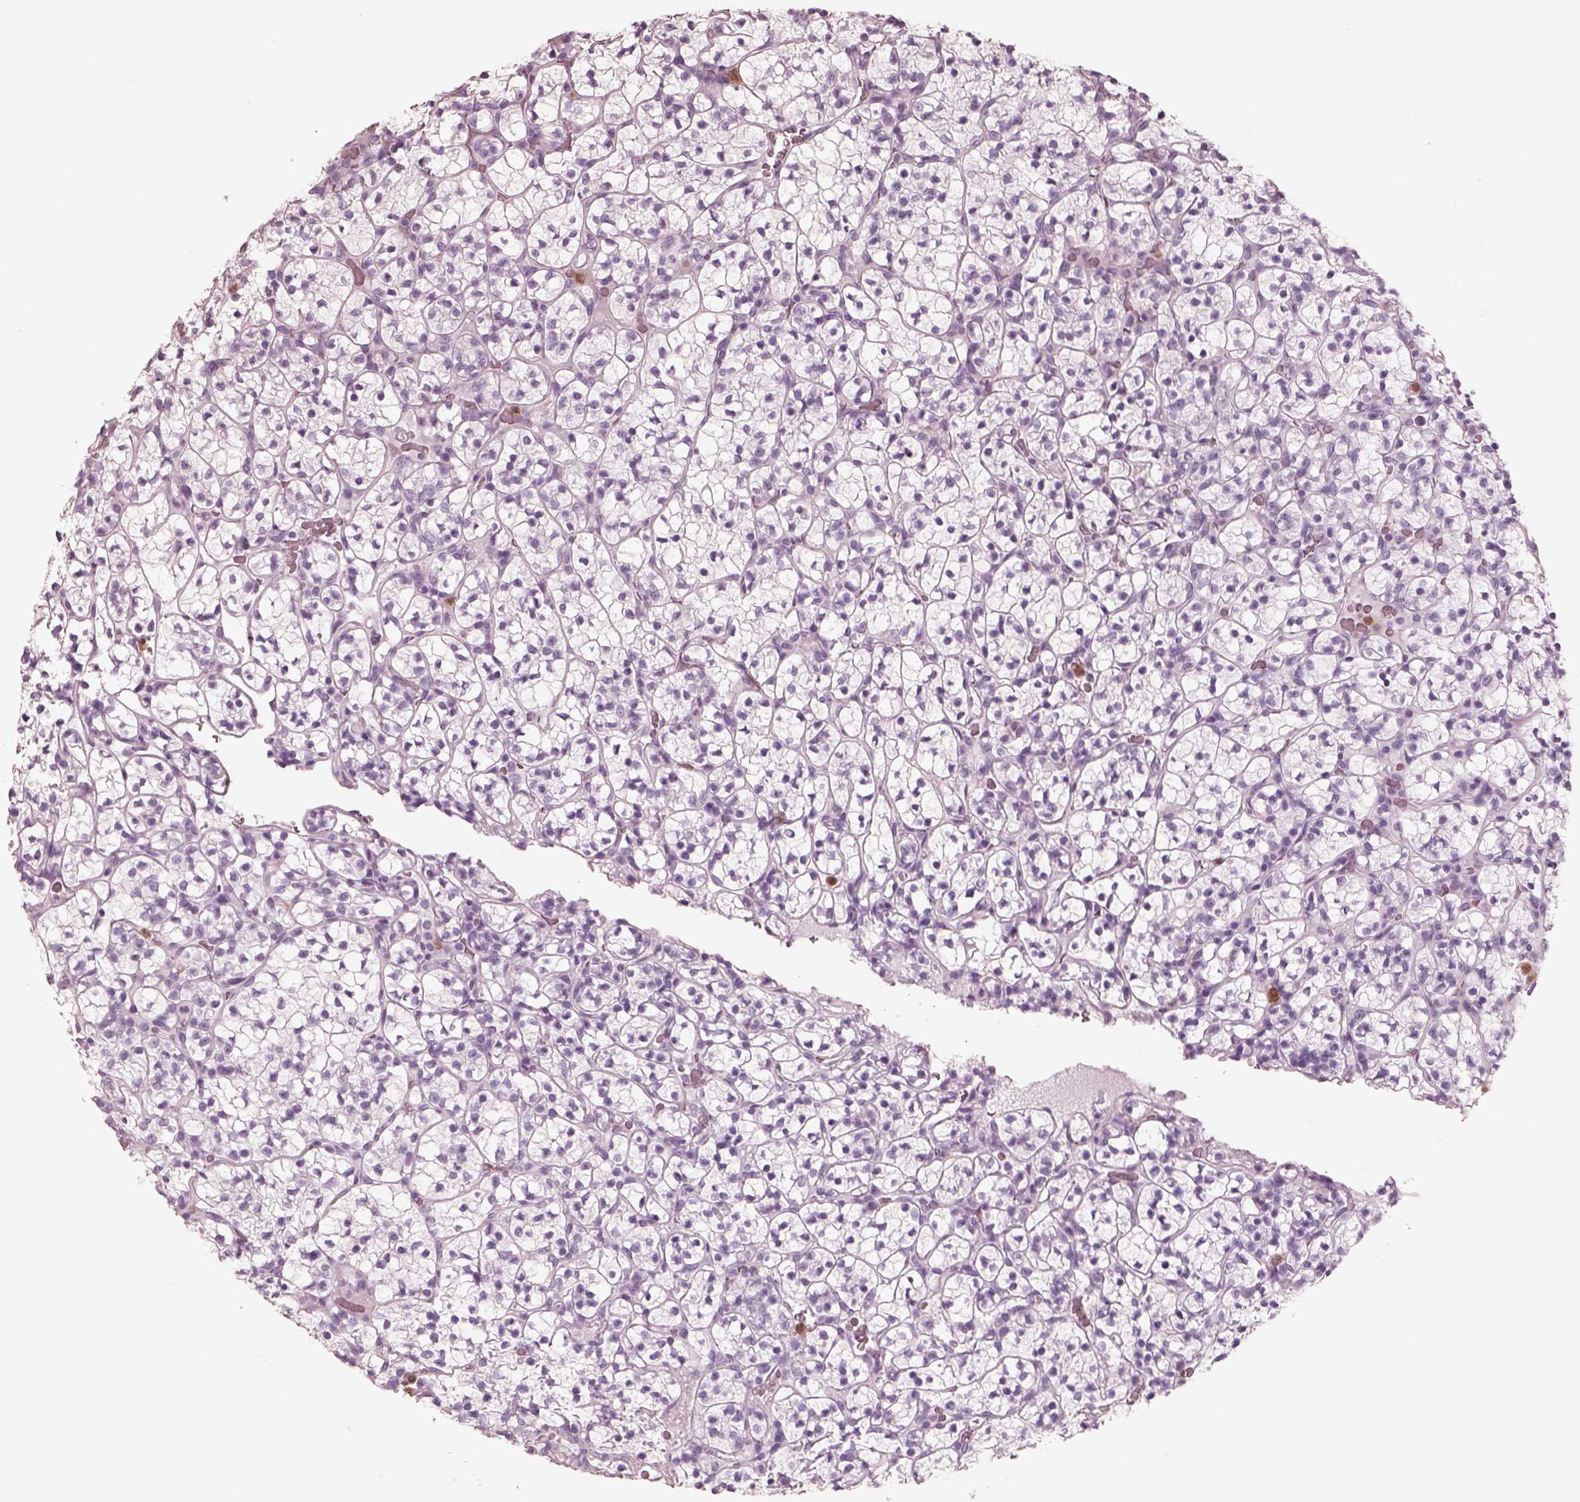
{"staining": {"intensity": "negative", "quantity": "none", "location": "none"}, "tissue": "renal cancer", "cell_type": "Tumor cells", "image_type": "cancer", "snomed": [{"axis": "morphology", "description": "Adenocarcinoma, NOS"}, {"axis": "topography", "description": "Kidney"}], "caption": "Photomicrograph shows no protein expression in tumor cells of renal cancer tissue.", "gene": "ELANE", "patient": {"sex": "female", "age": 89}}